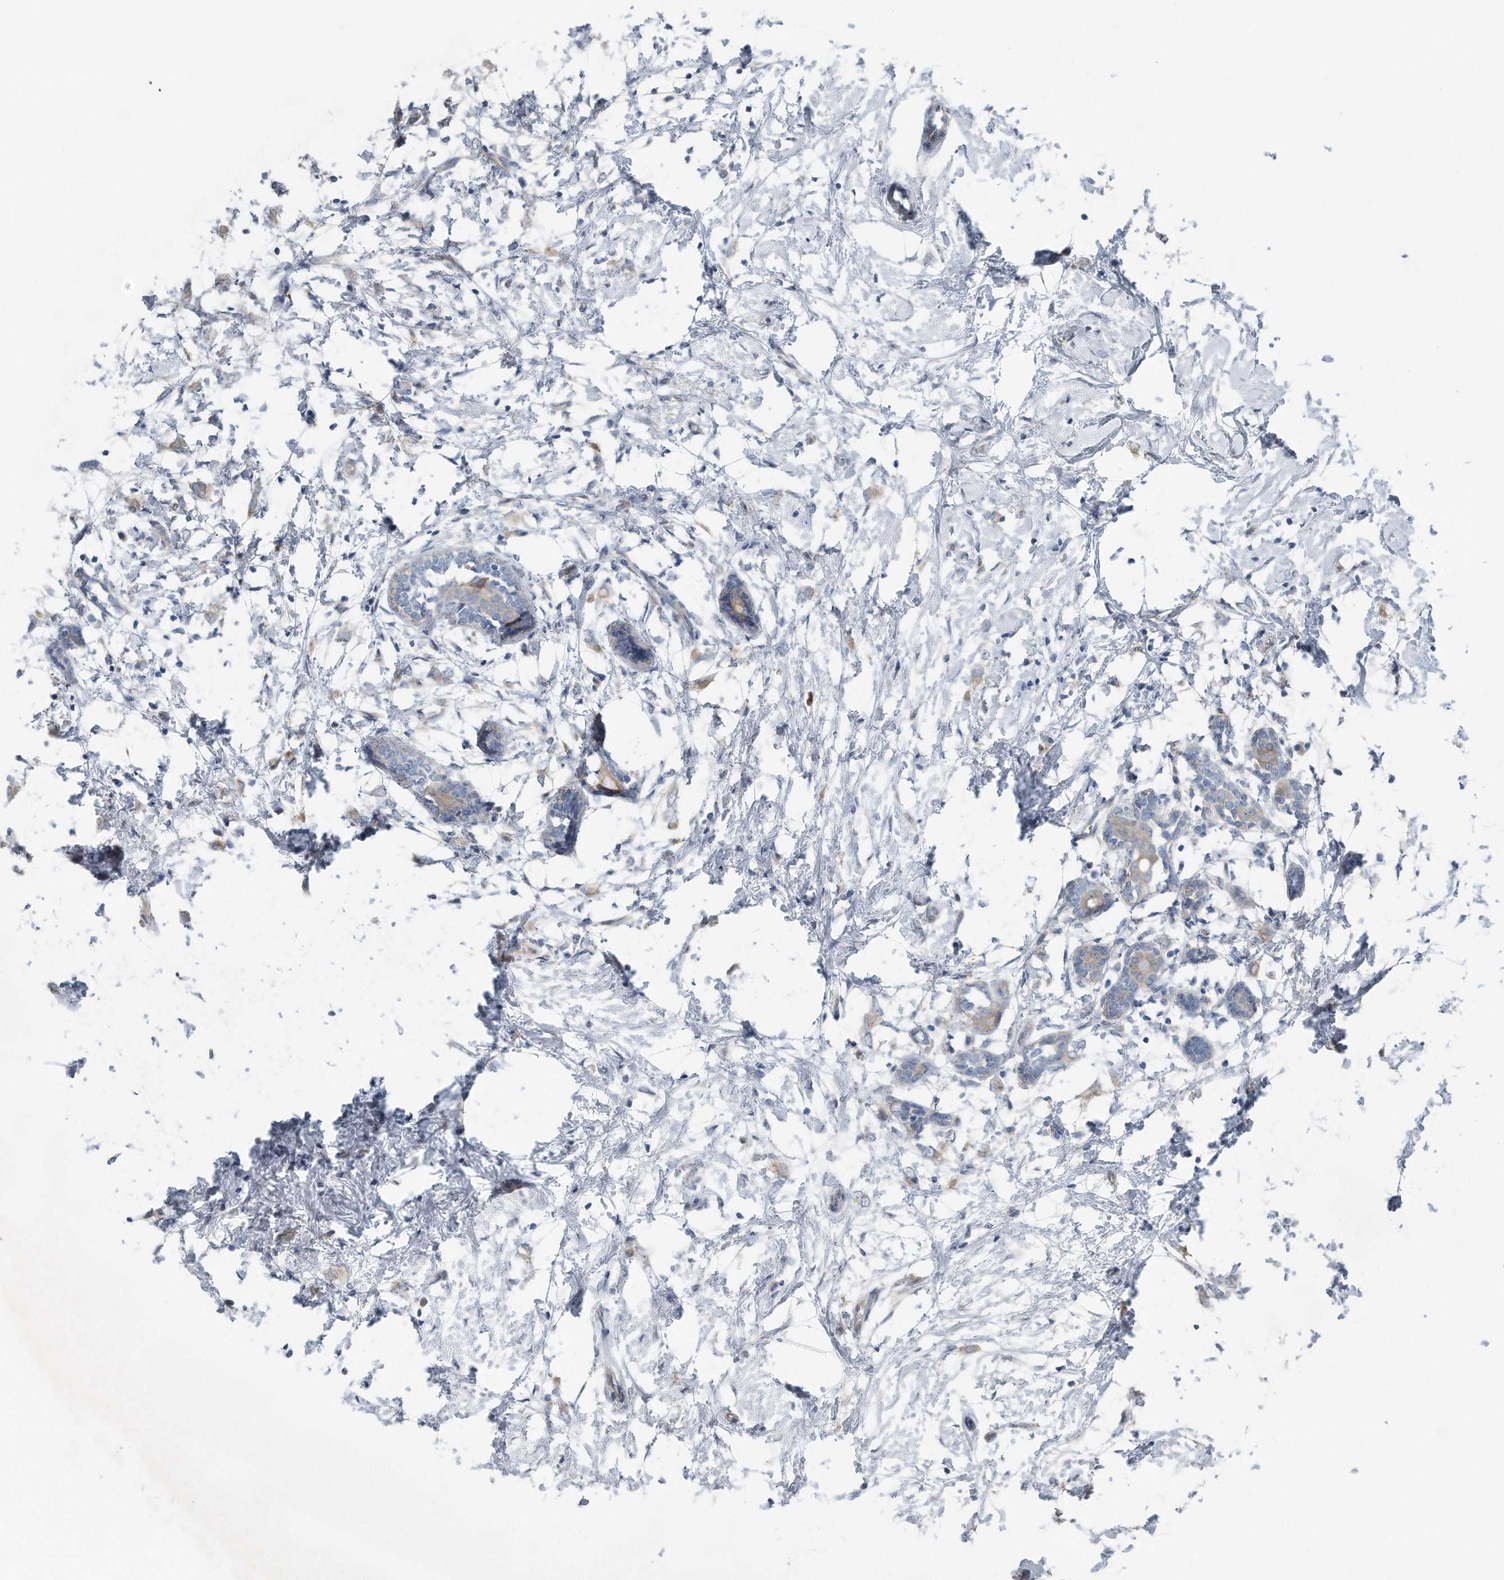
{"staining": {"intensity": "negative", "quantity": "none", "location": "none"}, "tissue": "breast cancer", "cell_type": "Tumor cells", "image_type": "cancer", "snomed": [{"axis": "morphology", "description": "Normal tissue, NOS"}, {"axis": "morphology", "description": "Lobular carcinoma"}, {"axis": "topography", "description": "Breast"}], "caption": "Immunohistochemistry micrograph of neoplastic tissue: lobular carcinoma (breast) stained with DAB exhibits no significant protein positivity in tumor cells. (IHC, brightfield microscopy, high magnification).", "gene": "YRDC", "patient": {"sex": "female", "age": 47}}